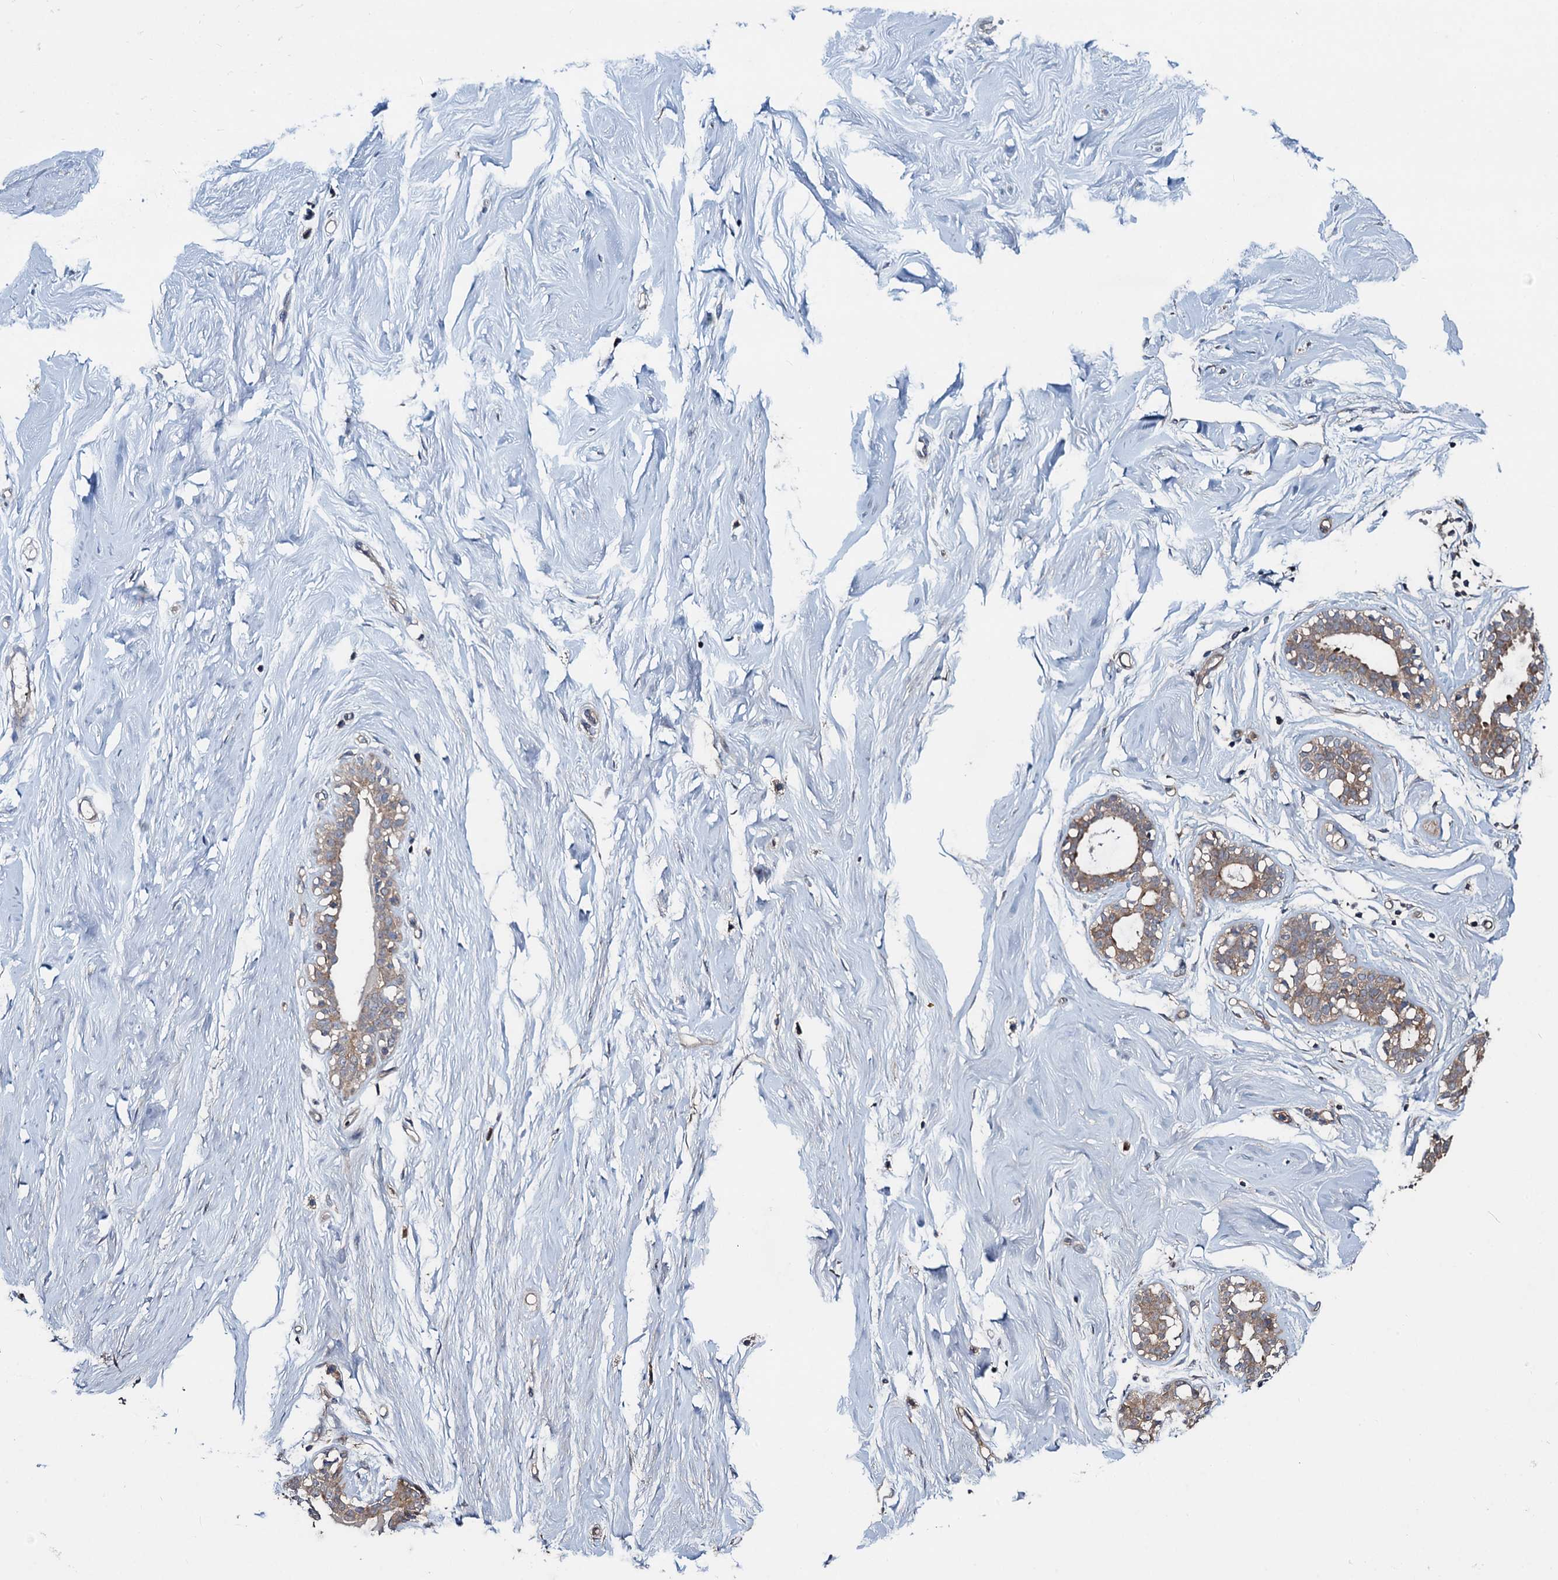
{"staining": {"intensity": "moderate", "quantity": "25%-75%", "location": "cytoplasmic/membranous"}, "tissue": "breast", "cell_type": "Adipocytes", "image_type": "normal", "snomed": [{"axis": "morphology", "description": "Normal tissue, NOS"}, {"axis": "morphology", "description": "Adenoma, NOS"}, {"axis": "topography", "description": "Breast"}], "caption": "Protein staining displays moderate cytoplasmic/membranous positivity in about 25%-75% of adipocytes in unremarkable breast.", "gene": "SNAP29", "patient": {"sex": "female", "age": 23}}